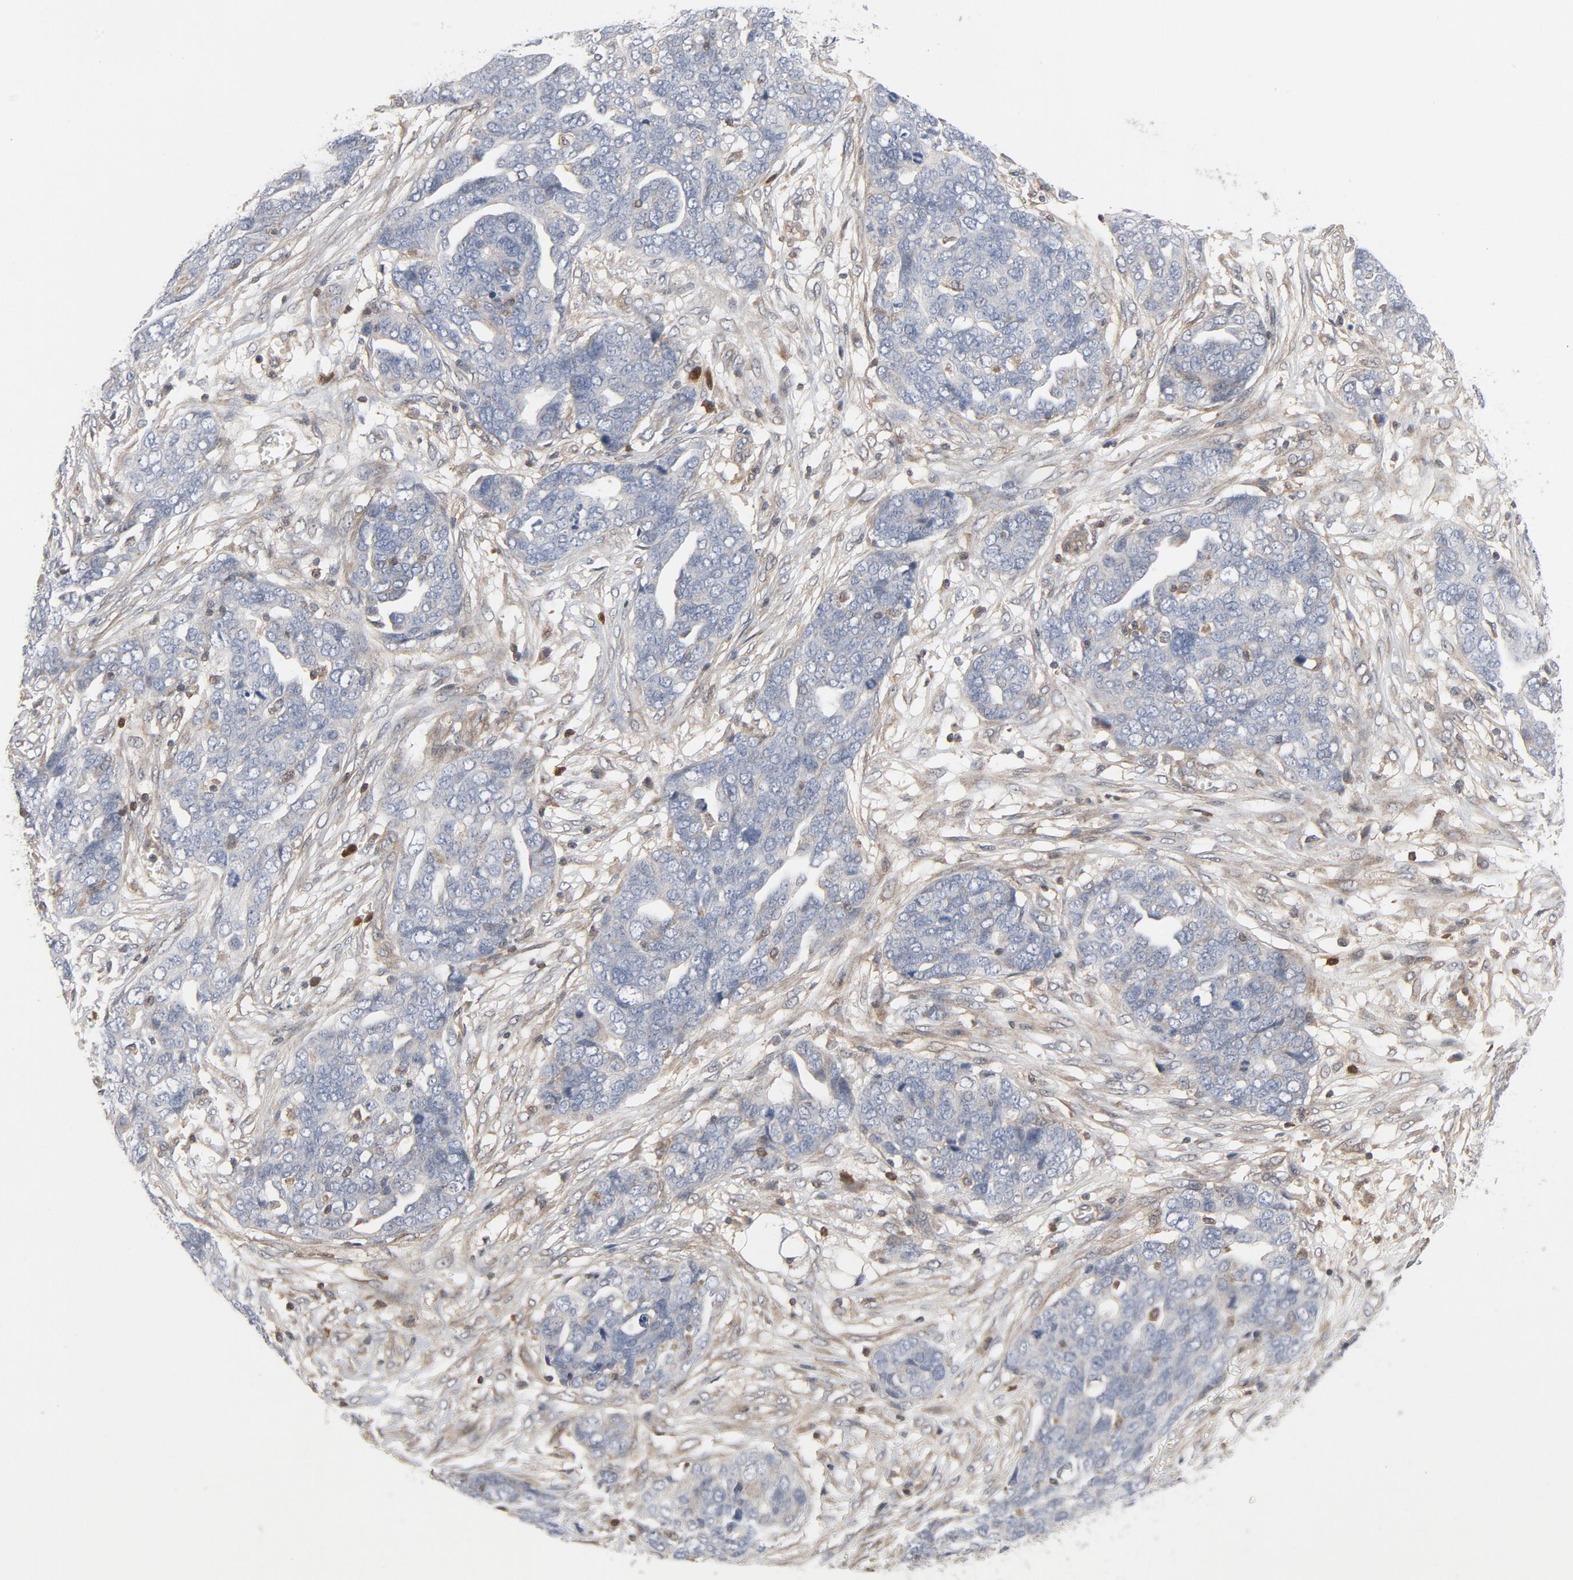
{"staining": {"intensity": "weak", "quantity": "25%-75%", "location": "cytoplasmic/membranous"}, "tissue": "ovarian cancer", "cell_type": "Tumor cells", "image_type": "cancer", "snomed": [{"axis": "morphology", "description": "Normal tissue, NOS"}, {"axis": "morphology", "description": "Cystadenocarcinoma, serous, NOS"}, {"axis": "topography", "description": "Fallopian tube"}, {"axis": "topography", "description": "Ovary"}], "caption": "Brown immunohistochemical staining in ovarian cancer displays weak cytoplasmic/membranous expression in about 25%-75% of tumor cells.", "gene": "TRADD", "patient": {"sex": "female", "age": 56}}